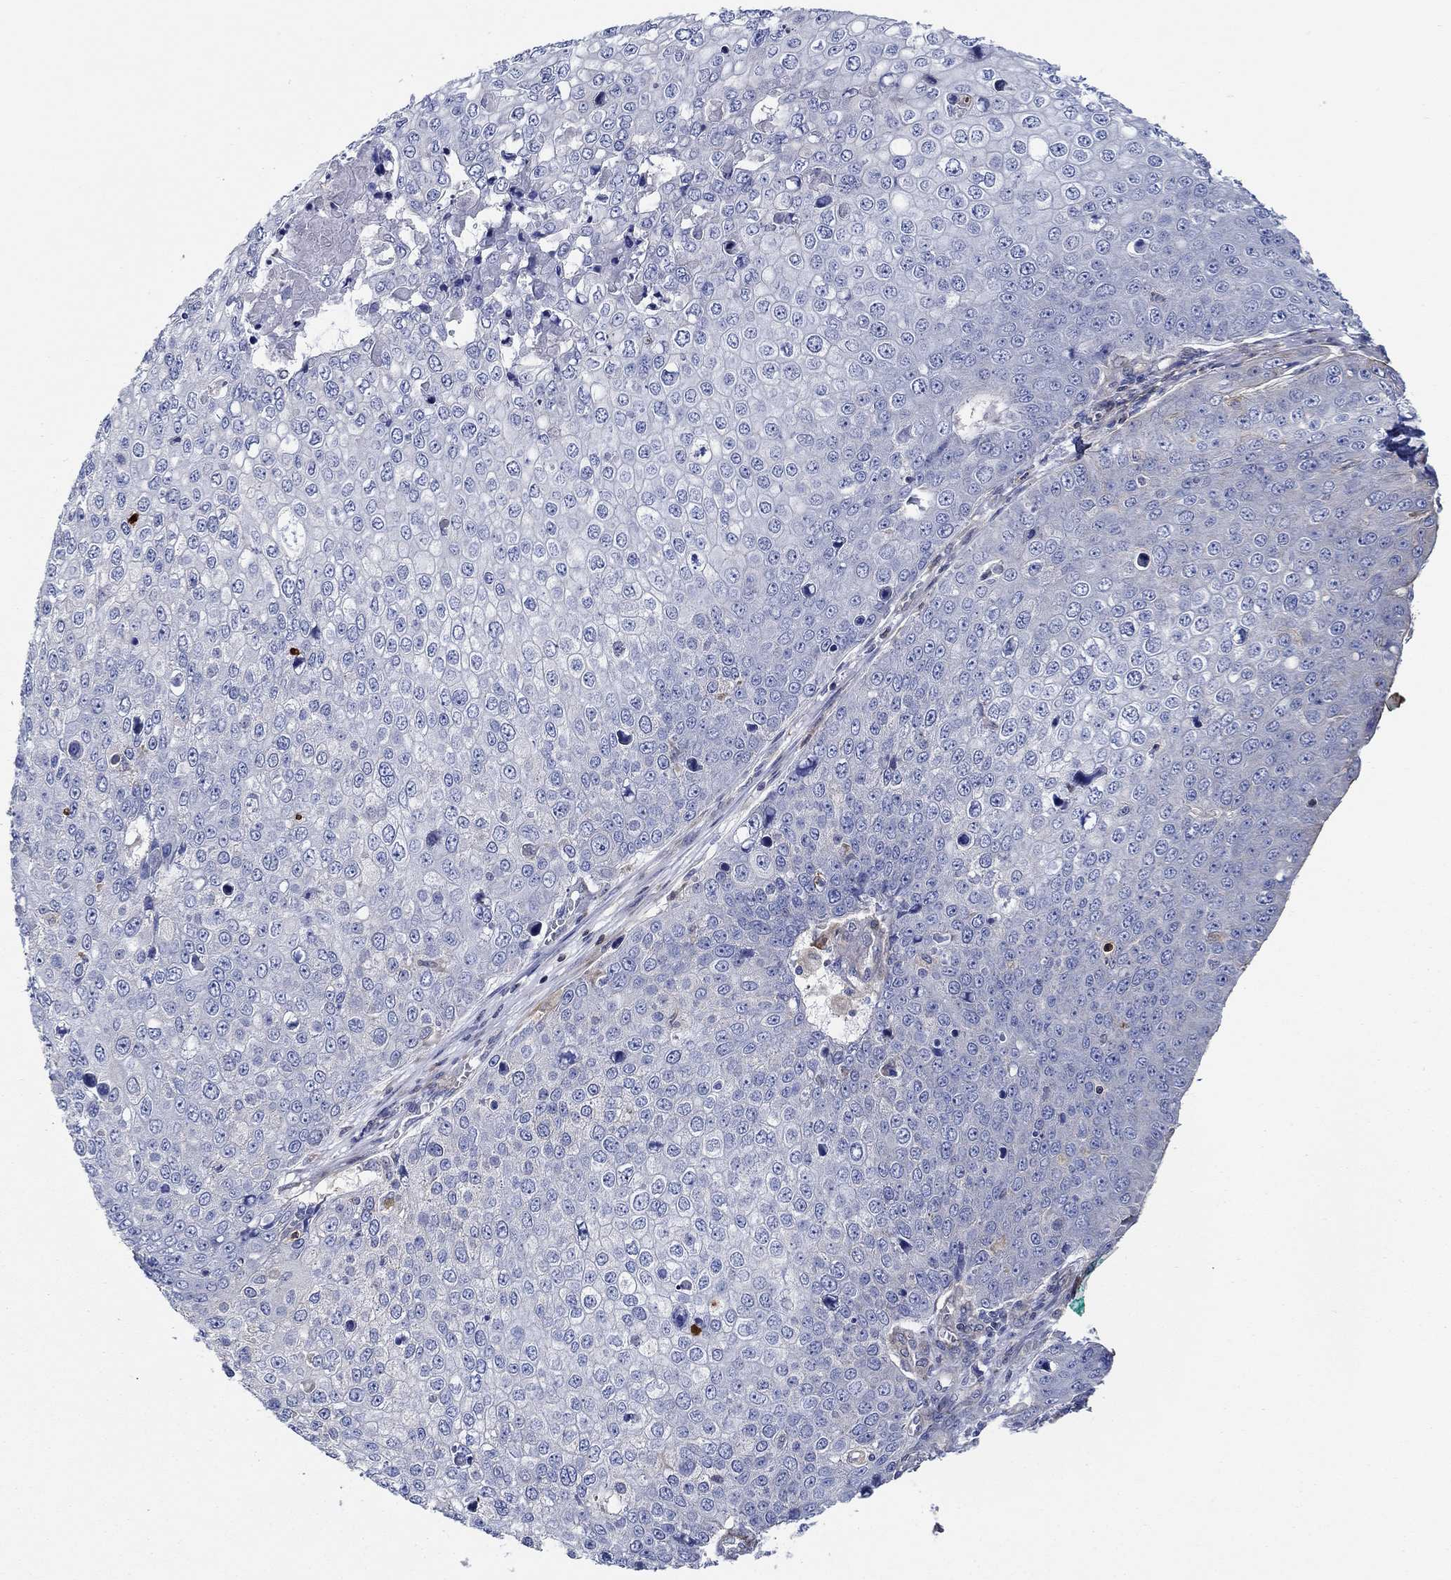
{"staining": {"intensity": "negative", "quantity": "none", "location": "none"}, "tissue": "skin cancer", "cell_type": "Tumor cells", "image_type": "cancer", "snomed": [{"axis": "morphology", "description": "Squamous cell carcinoma, NOS"}, {"axis": "topography", "description": "Skin"}], "caption": "Immunohistochemistry photomicrograph of human skin cancer stained for a protein (brown), which shows no staining in tumor cells.", "gene": "FMN1", "patient": {"sex": "male", "age": 71}}